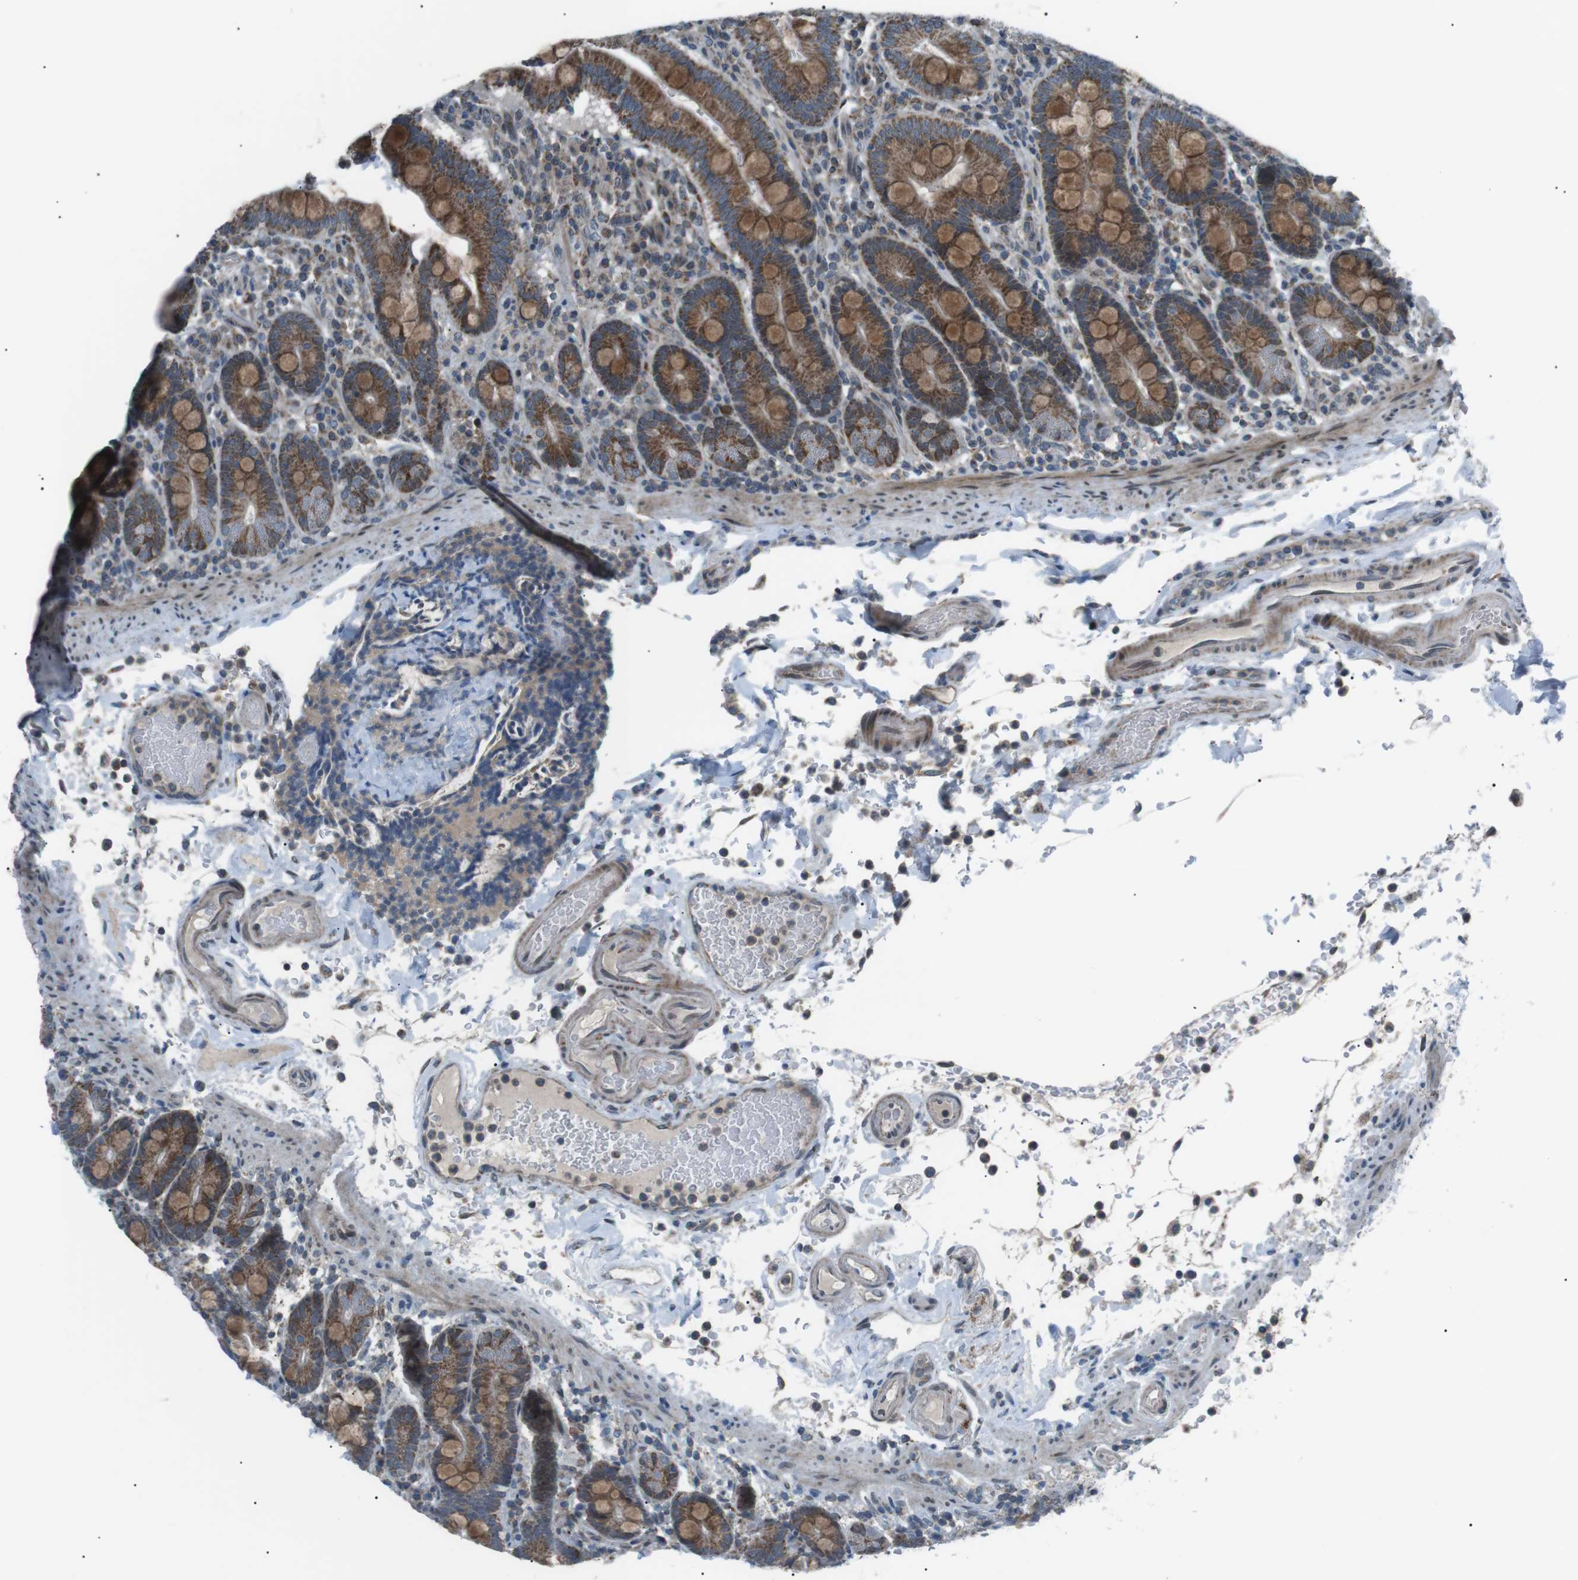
{"staining": {"intensity": "strong", "quantity": ">75%", "location": "cytoplasmic/membranous"}, "tissue": "duodenum", "cell_type": "Glandular cells", "image_type": "normal", "snomed": [{"axis": "morphology", "description": "Normal tissue, NOS"}, {"axis": "topography", "description": "Small intestine, NOS"}], "caption": "Protein analysis of normal duodenum demonstrates strong cytoplasmic/membranous positivity in about >75% of glandular cells. Immunohistochemistry stains the protein in brown and the nuclei are stained blue.", "gene": "ARID5B", "patient": {"sex": "female", "age": 71}}